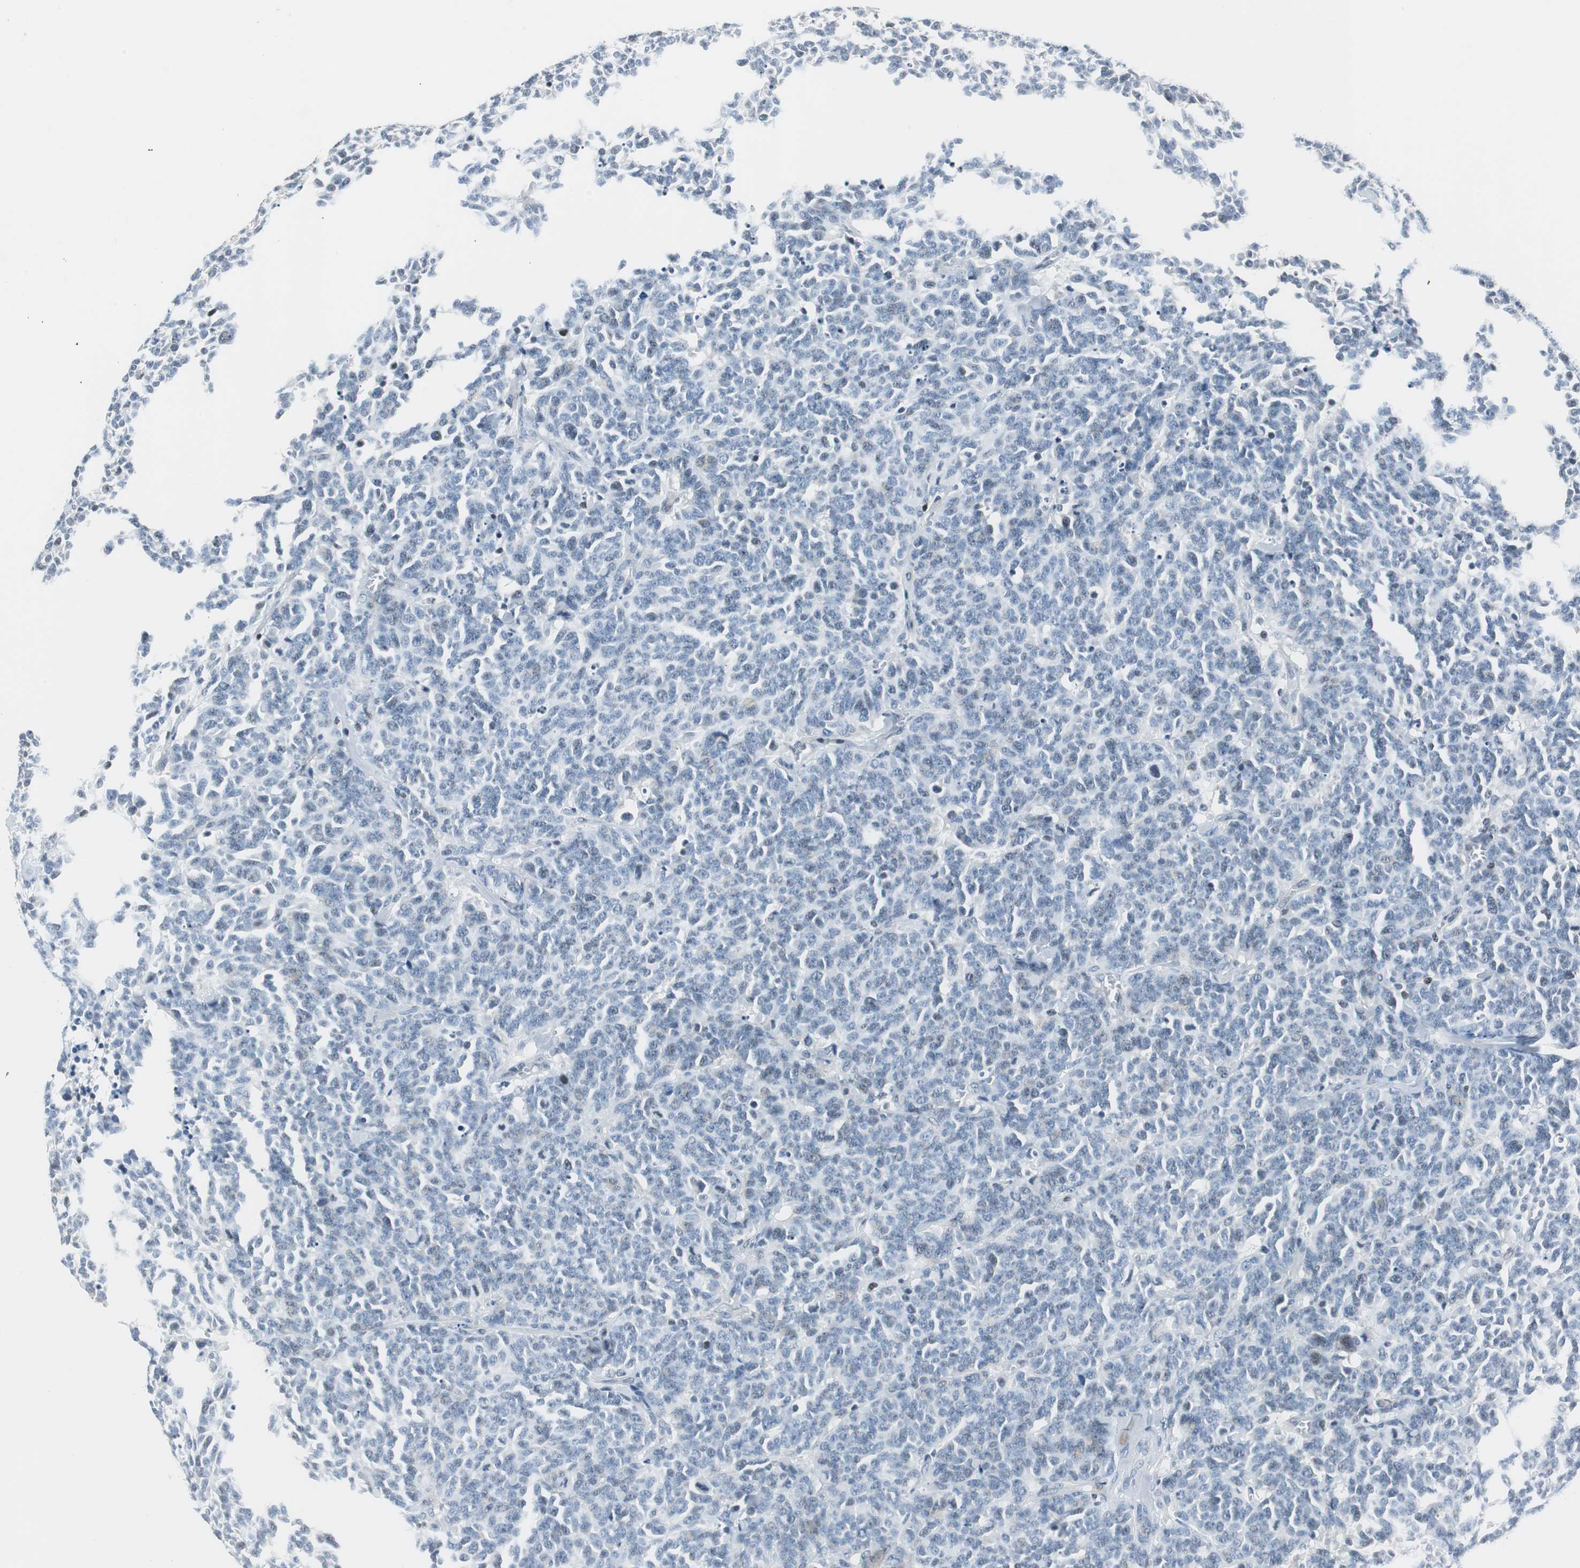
{"staining": {"intensity": "weak", "quantity": "<25%", "location": "nuclear"}, "tissue": "lung cancer", "cell_type": "Tumor cells", "image_type": "cancer", "snomed": [{"axis": "morphology", "description": "Neoplasm, malignant, NOS"}, {"axis": "topography", "description": "Lung"}], "caption": "This is a image of IHC staining of neoplasm (malignant) (lung), which shows no expression in tumor cells.", "gene": "HCFC2", "patient": {"sex": "female", "age": 58}}